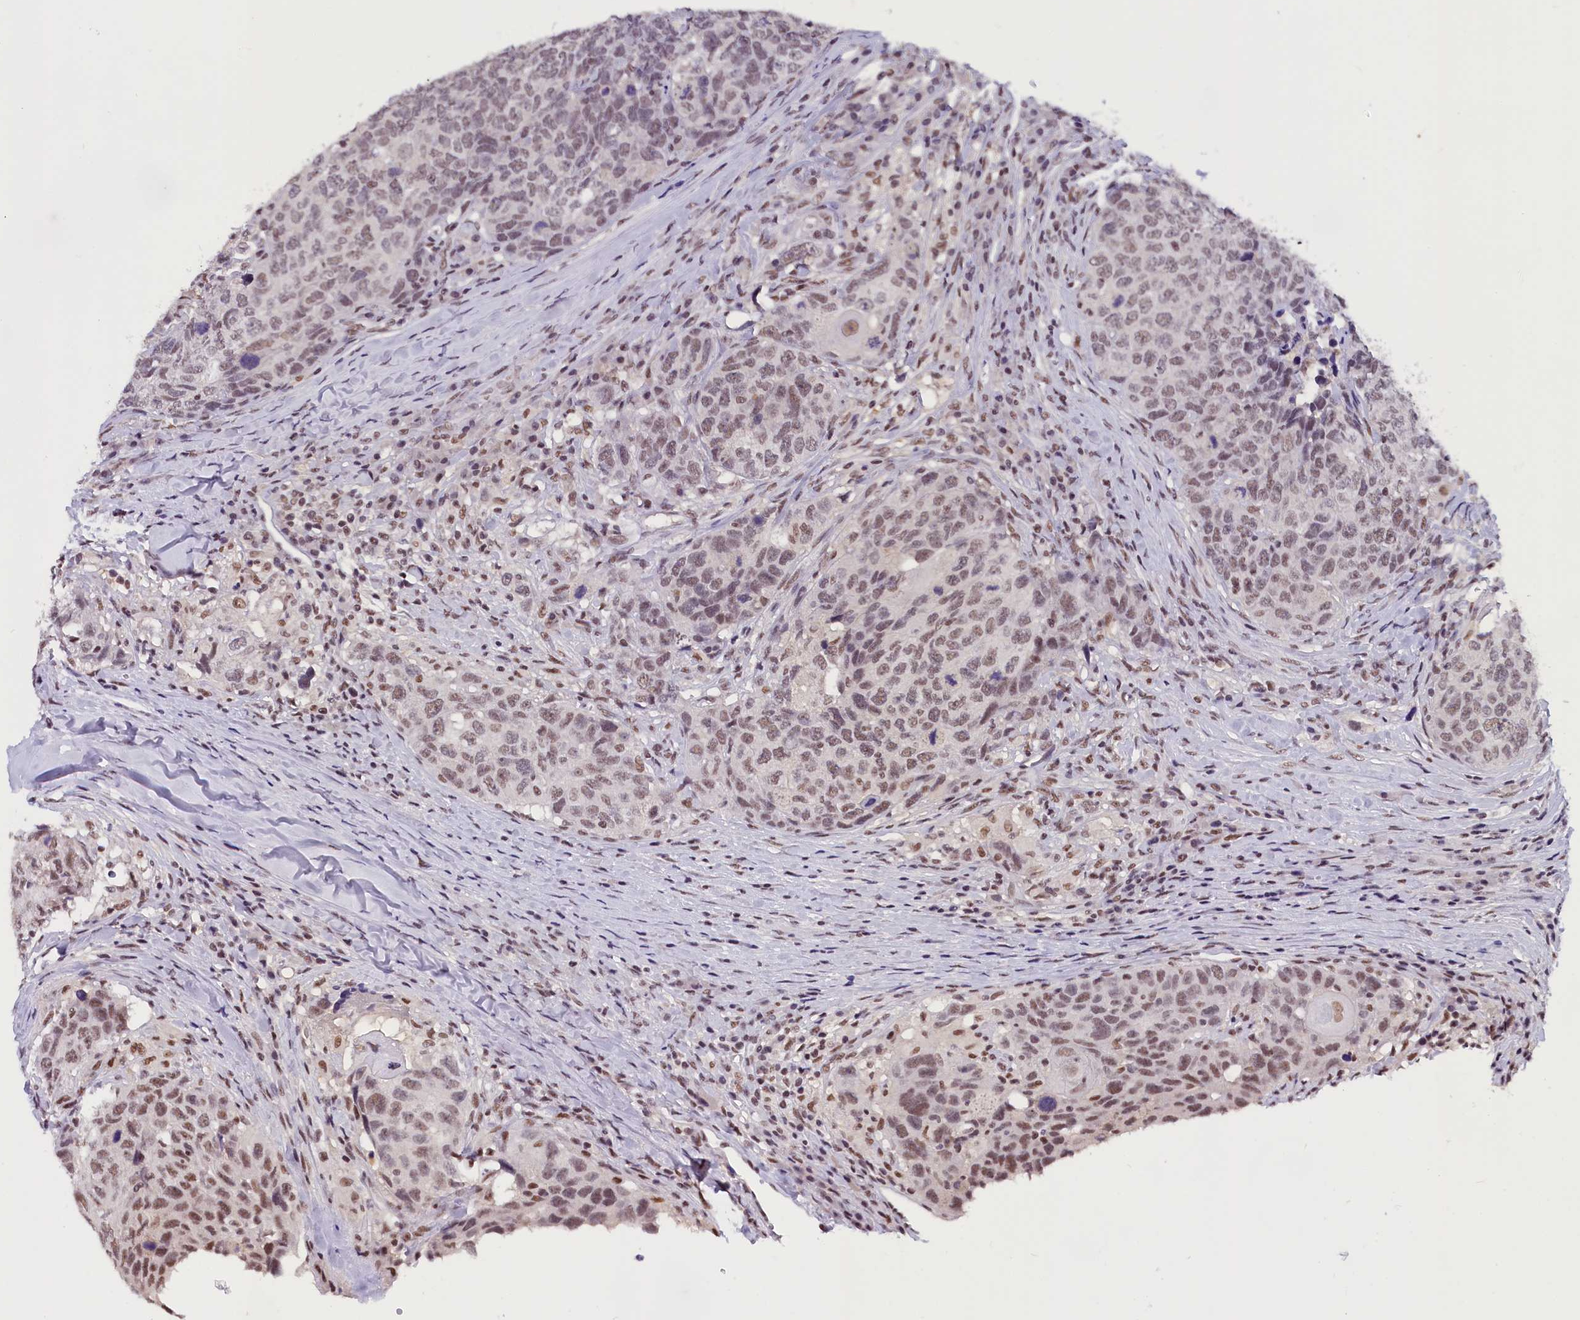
{"staining": {"intensity": "weak", "quantity": ">75%", "location": "nuclear"}, "tissue": "head and neck cancer", "cell_type": "Tumor cells", "image_type": "cancer", "snomed": [{"axis": "morphology", "description": "Squamous cell carcinoma, NOS"}, {"axis": "topography", "description": "Head-Neck"}], "caption": "Brown immunohistochemical staining in human squamous cell carcinoma (head and neck) exhibits weak nuclear expression in about >75% of tumor cells.", "gene": "ZC3H4", "patient": {"sex": "male", "age": 66}}